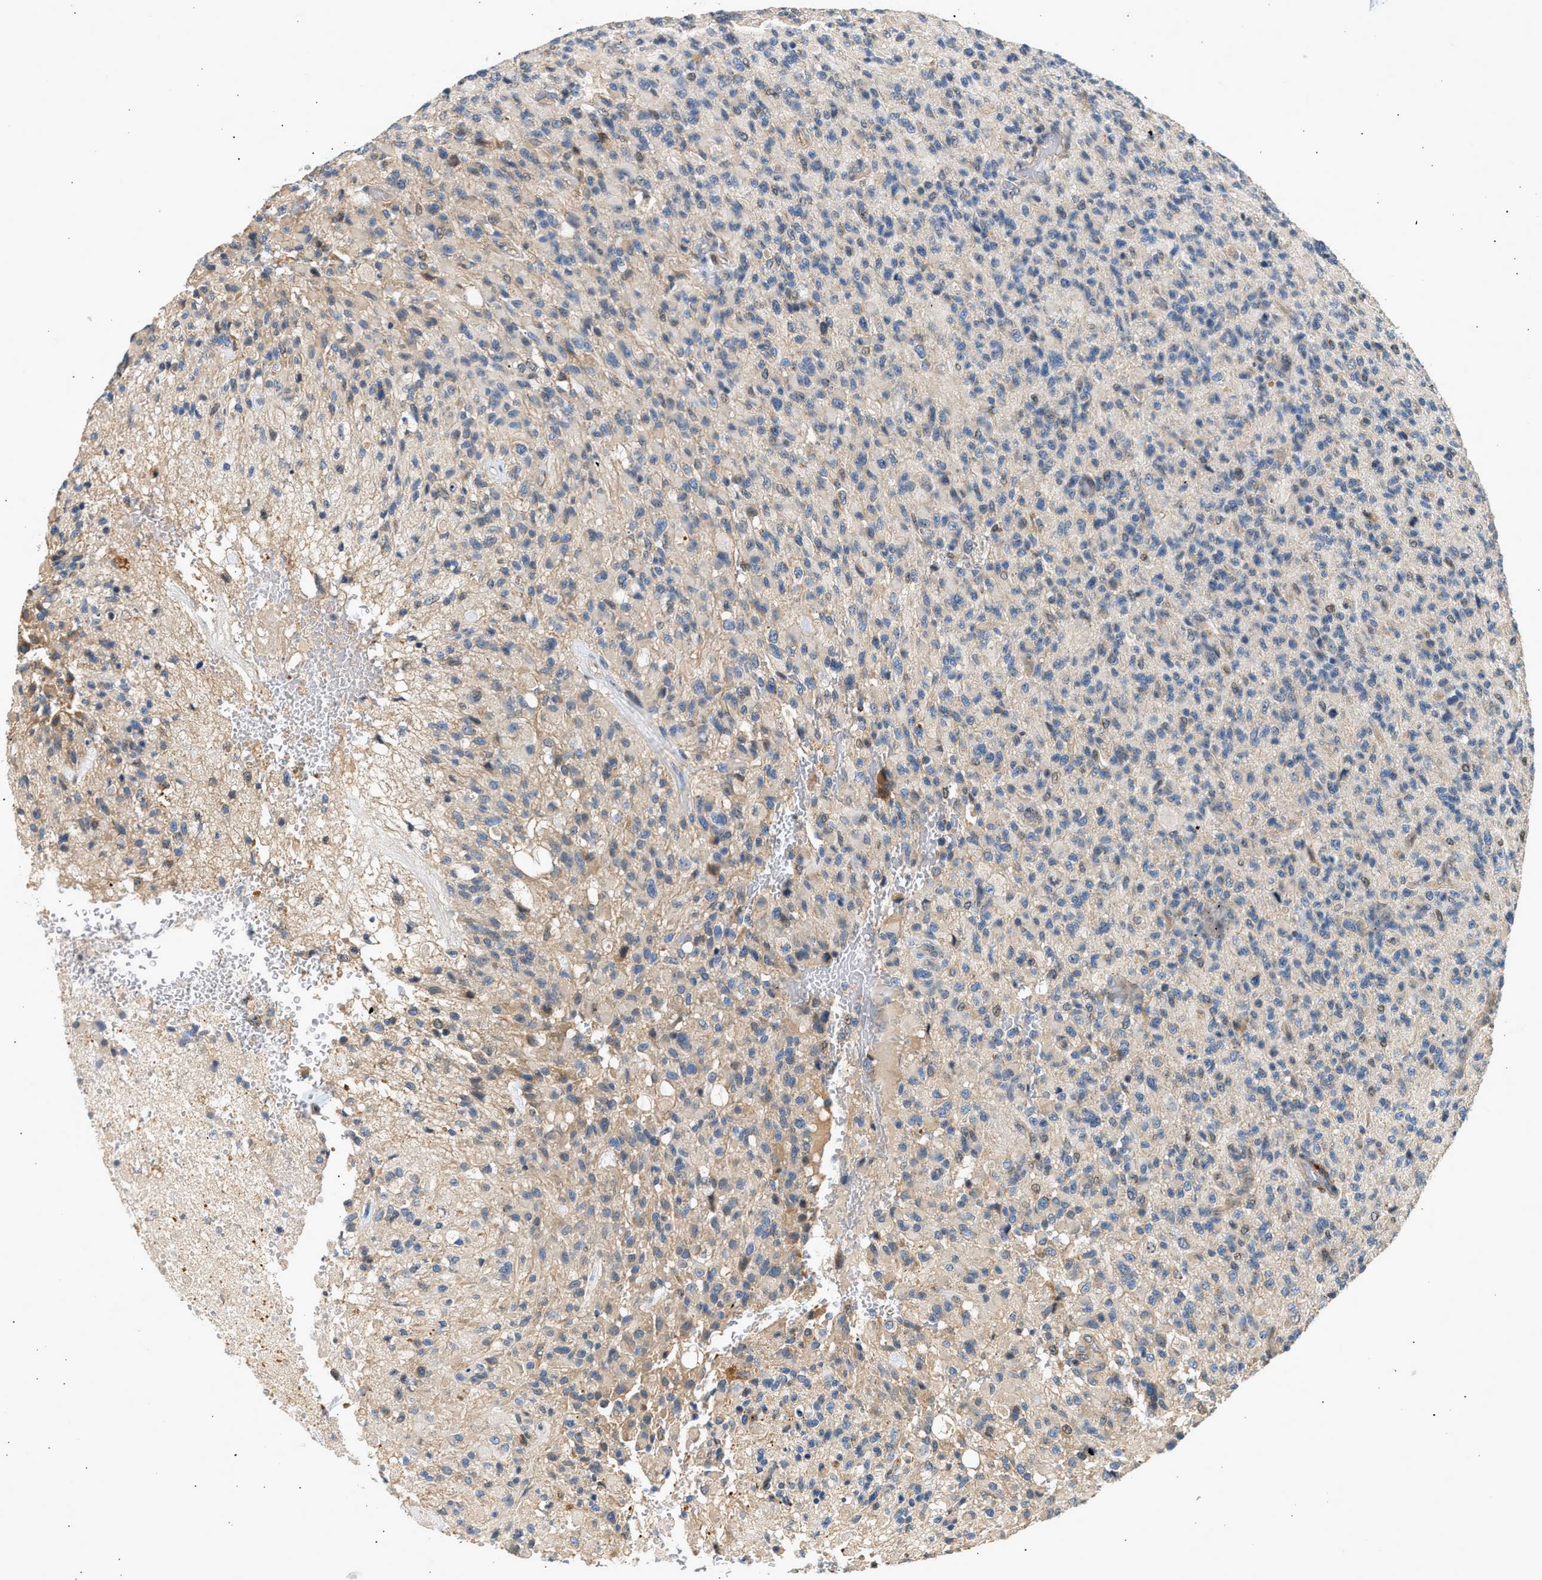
{"staining": {"intensity": "weak", "quantity": "<25%", "location": "cytoplasmic/membranous"}, "tissue": "glioma", "cell_type": "Tumor cells", "image_type": "cancer", "snomed": [{"axis": "morphology", "description": "Glioma, malignant, High grade"}, {"axis": "topography", "description": "Brain"}], "caption": "The image shows no significant expression in tumor cells of malignant glioma (high-grade).", "gene": "WDR31", "patient": {"sex": "male", "age": 71}}